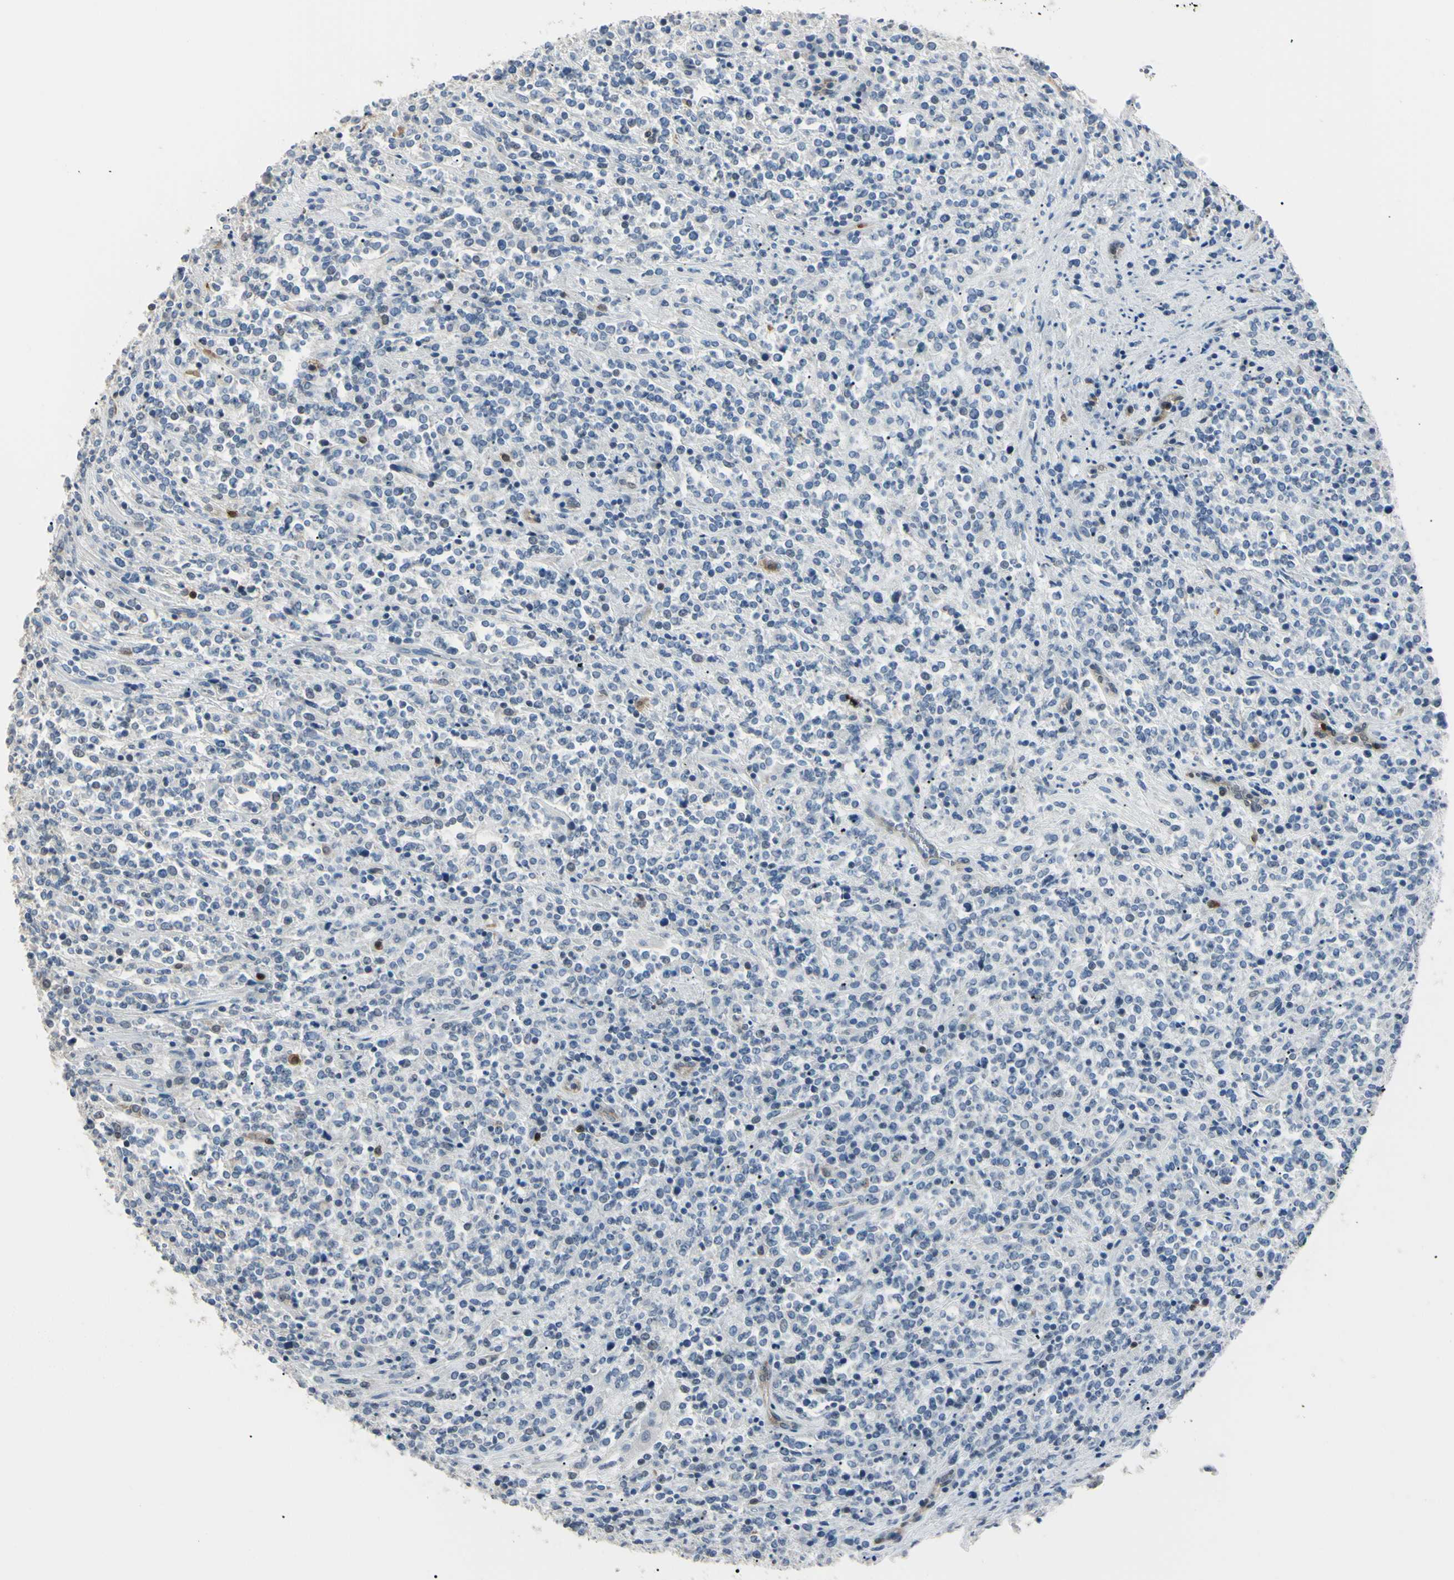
{"staining": {"intensity": "weak", "quantity": "<25%", "location": "cytoplasmic/membranous"}, "tissue": "lymphoma", "cell_type": "Tumor cells", "image_type": "cancer", "snomed": [{"axis": "morphology", "description": "Malignant lymphoma, non-Hodgkin's type, High grade"}, {"axis": "topography", "description": "Soft tissue"}], "caption": "DAB (3,3'-diaminobenzidine) immunohistochemical staining of human lymphoma reveals no significant expression in tumor cells.", "gene": "AKR1C3", "patient": {"sex": "male", "age": 18}}